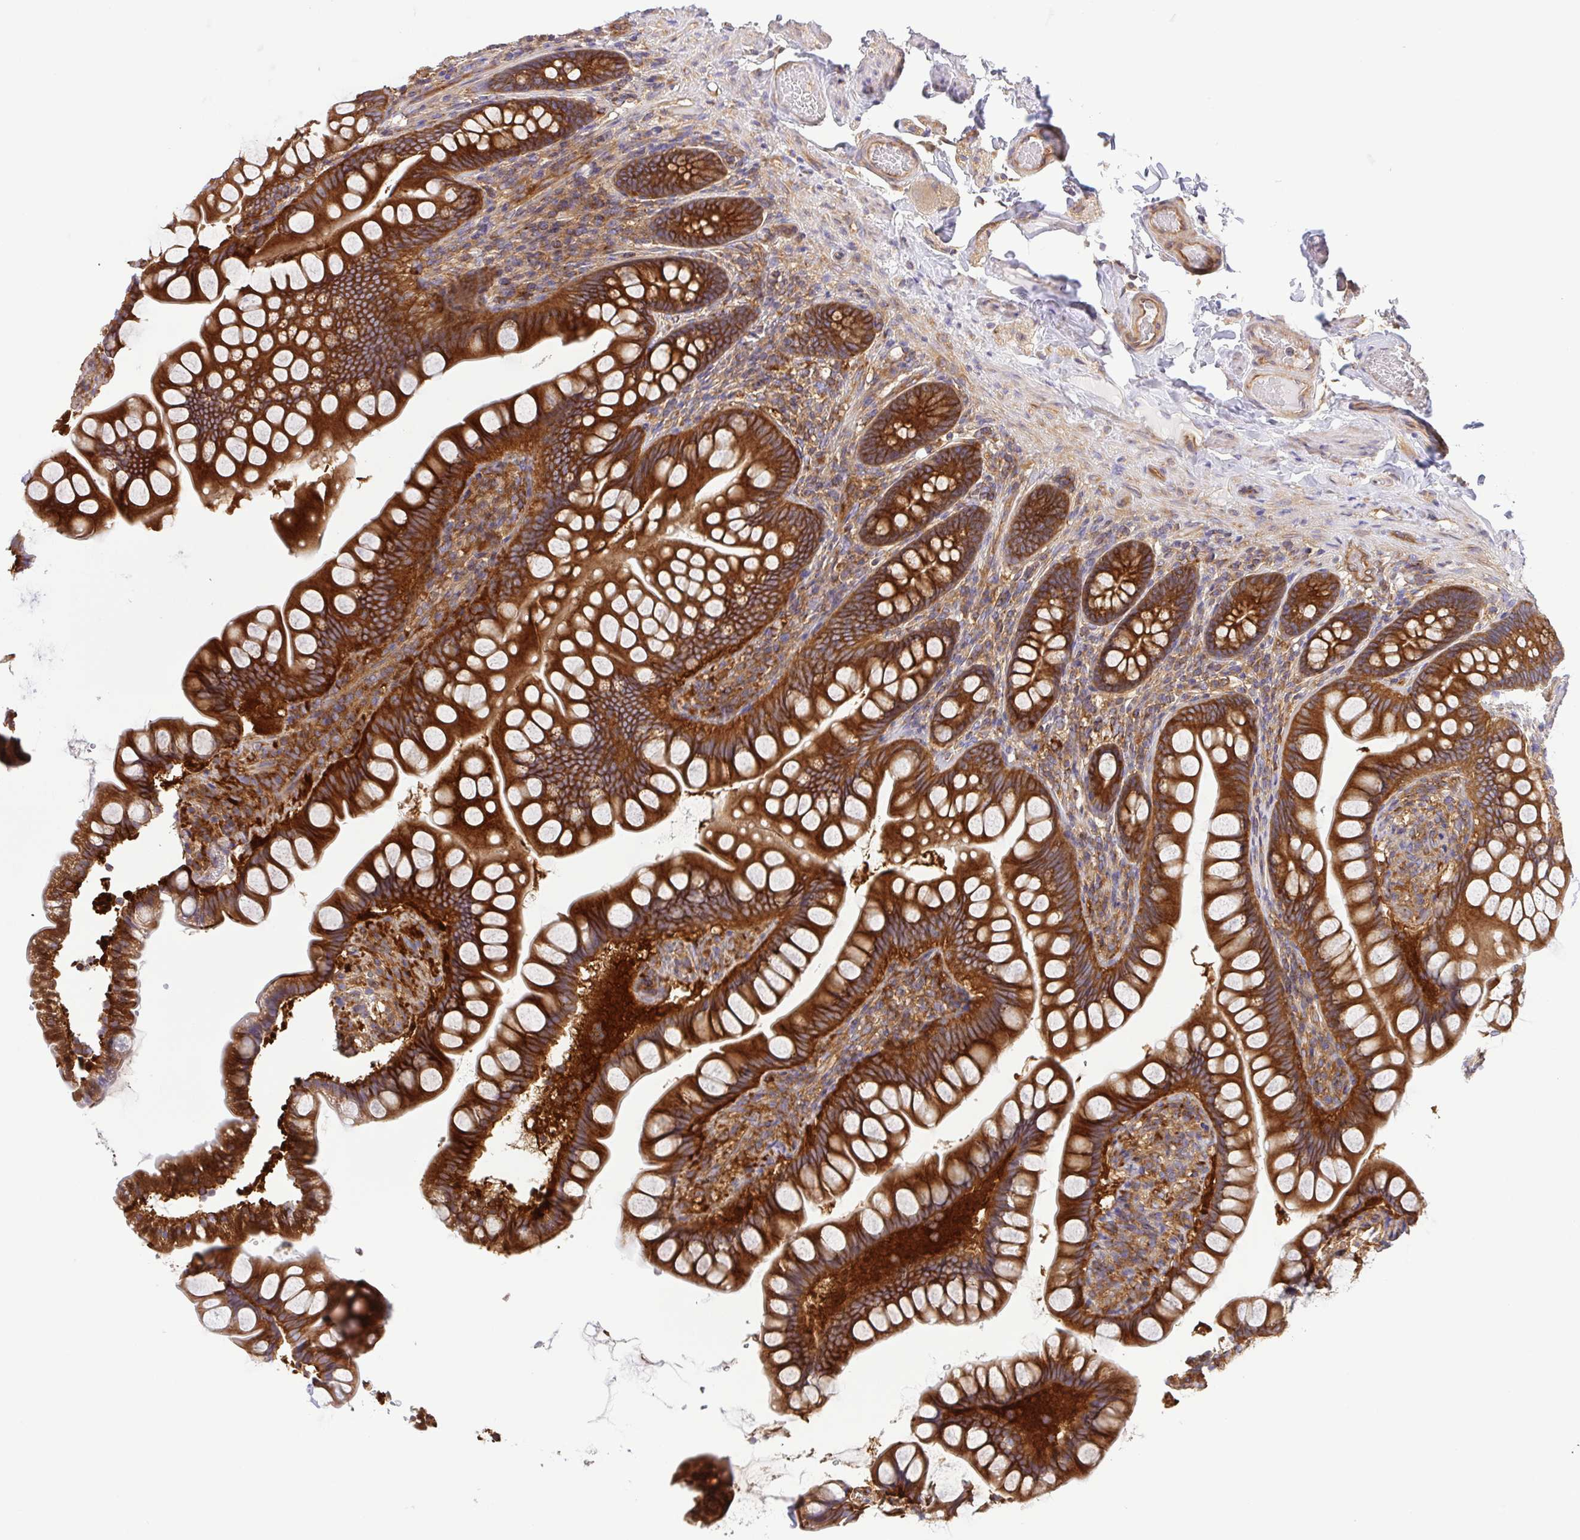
{"staining": {"intensity": "strong", "quantity": ">75%", "location": "cytoplasmic/membranous"}, "tissue": "small intestine", "cell_type": "Glandular cells", "image_type": "normal", "snomed": [{"axis": "morphology", "description": "Normal tissue, NOS"}, {"axis": "topography", "description": "Small intestine"}], "caption": "A brown stain shows strong cytoplasmic/membranous expression of a protein in glandular cells of unremarkable small intestine. (brown staining indicates protein expression, while blue staining denotes nuclei).", "gene": "KIF5B", "patient": {"sex": "male", "age": 70}}